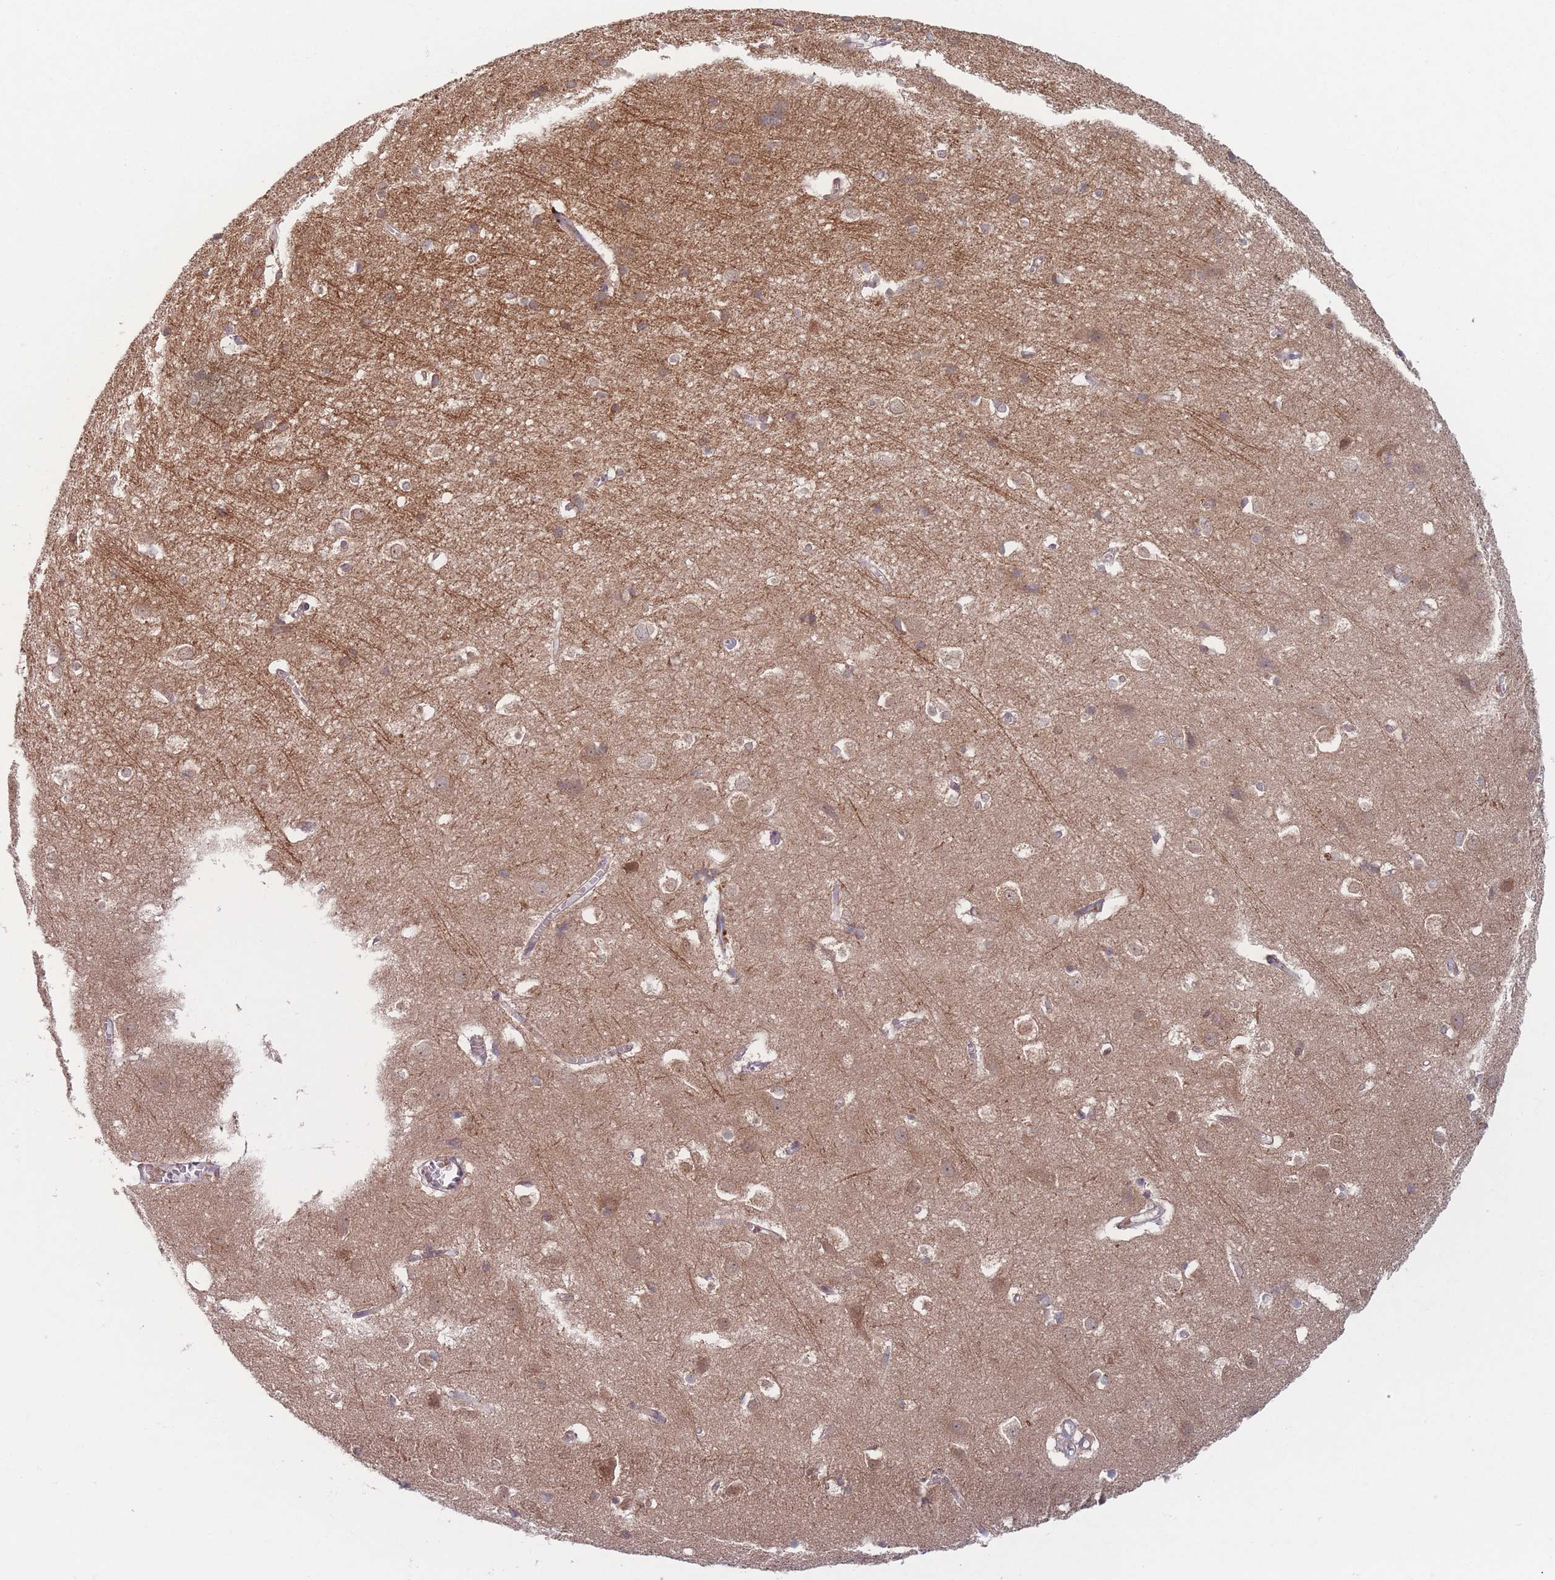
{"staining": {"intensity": "moderate", "quantity": "<25%", "location": "cytoplasmic/membranous"}, "tissue": "cerebral cortex", "cell_type": "Endothelial cells", "image_type": "normal", "snomed": [{"axis": "morphology", "description": "Normal tissue, NOS"}, {"axis": "topography", "description": "Cerebral cortex"}], "caption": "A brown stain labels moderate cytoplasmic/membranous staining of a protein in endothelial cells of benign cerebral cortex.", "gene": "PPM1A", "patient": {"sex": "male", "age": 54}}